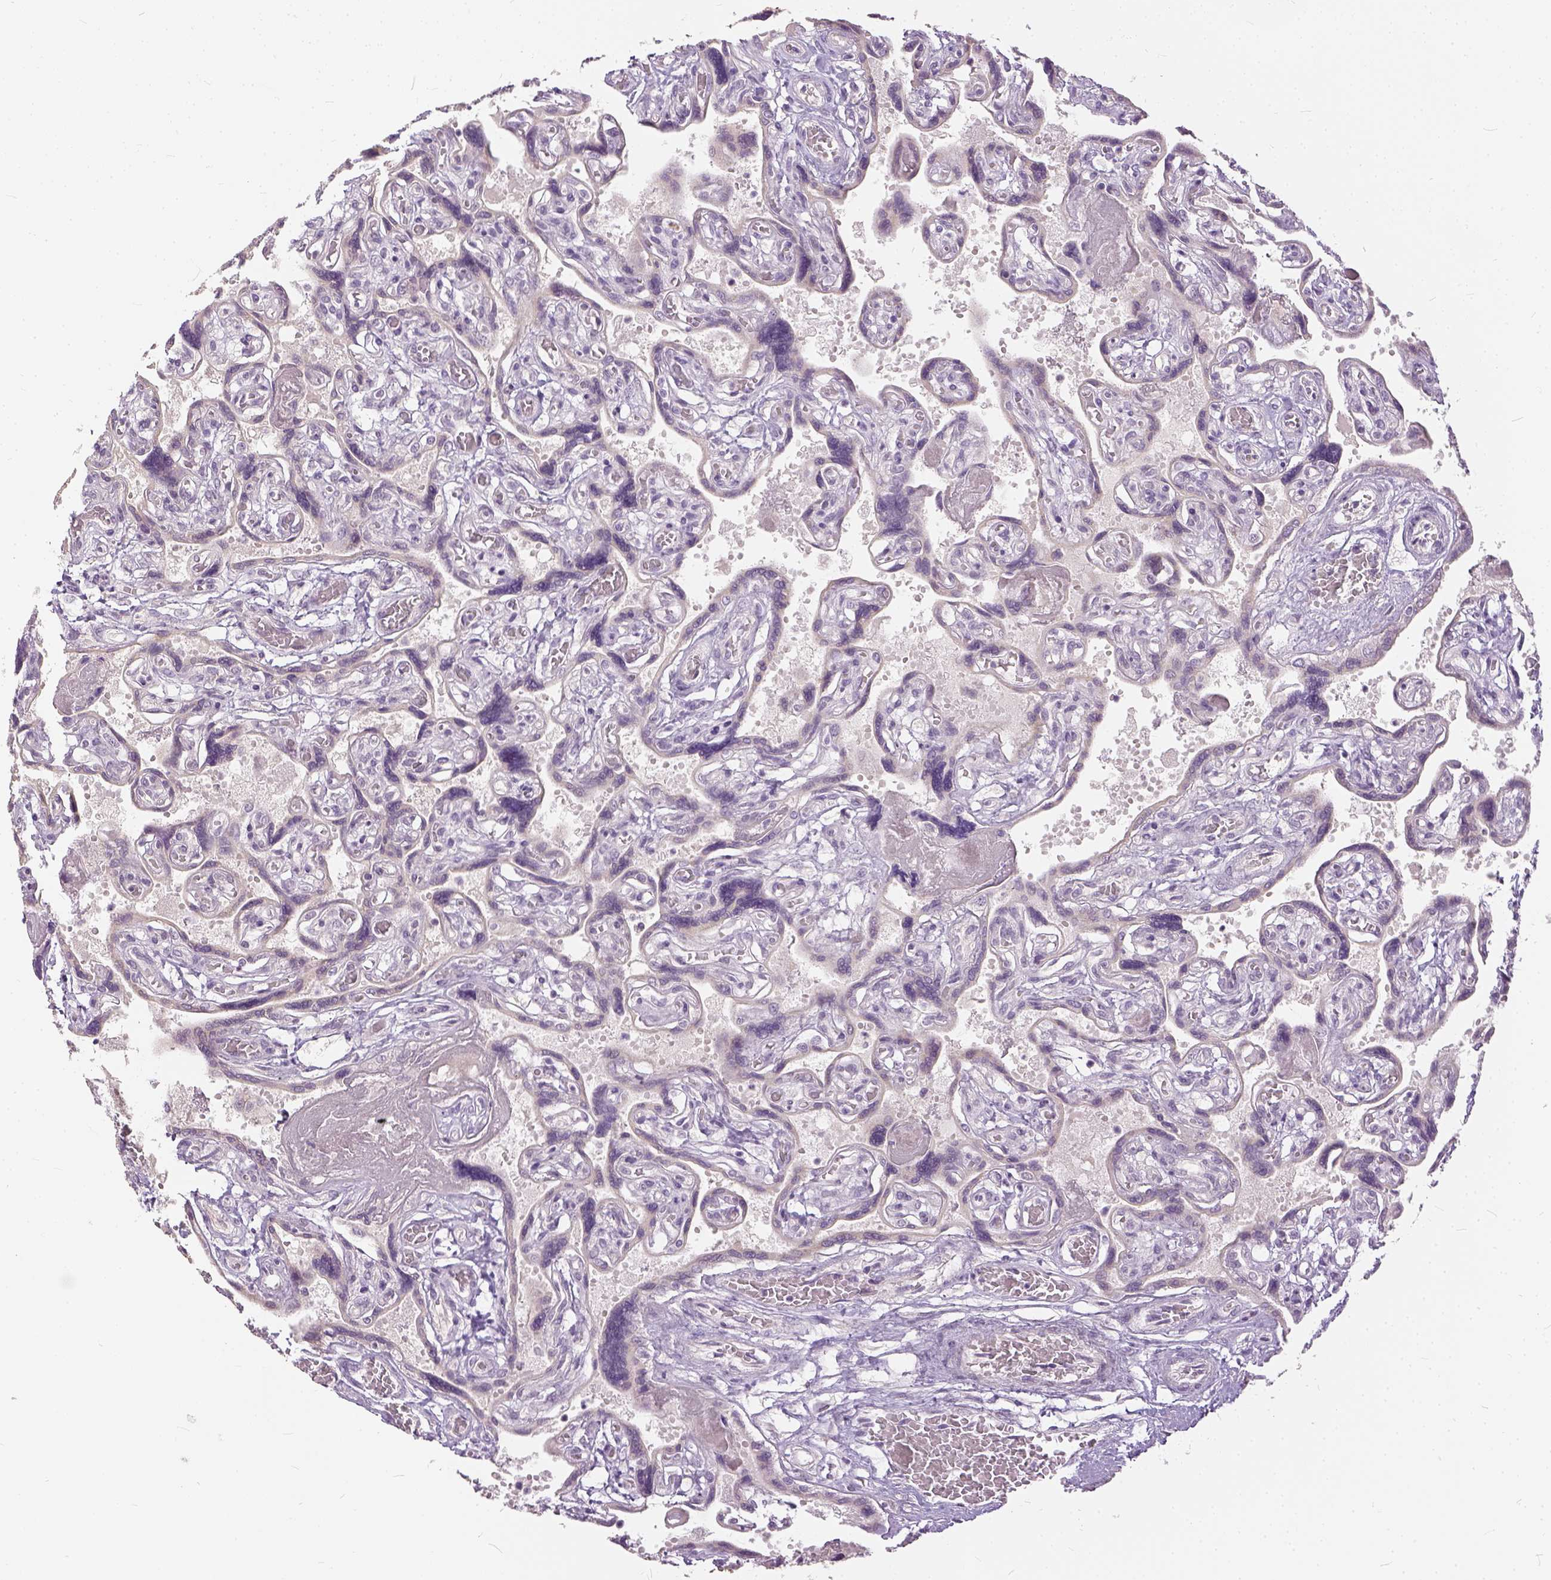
{"staining": {"intensity": "negative", "quantity": "none", "location": "none"}, "tissue": "placenta", "cell_type": "Decidual cells", "image_type": "normal", "snomed": [{"axis": "morphology", "description": "Normal tissue, NOS"}, {"axis": "topography", "description": "Placenta"}], "caption": "Immunohistochemical staining of unremarkable placenta demonstrates no significant expression in decidual cells.", "gene": "ANO2", "patient": {"sex": "female", "age": 32}}